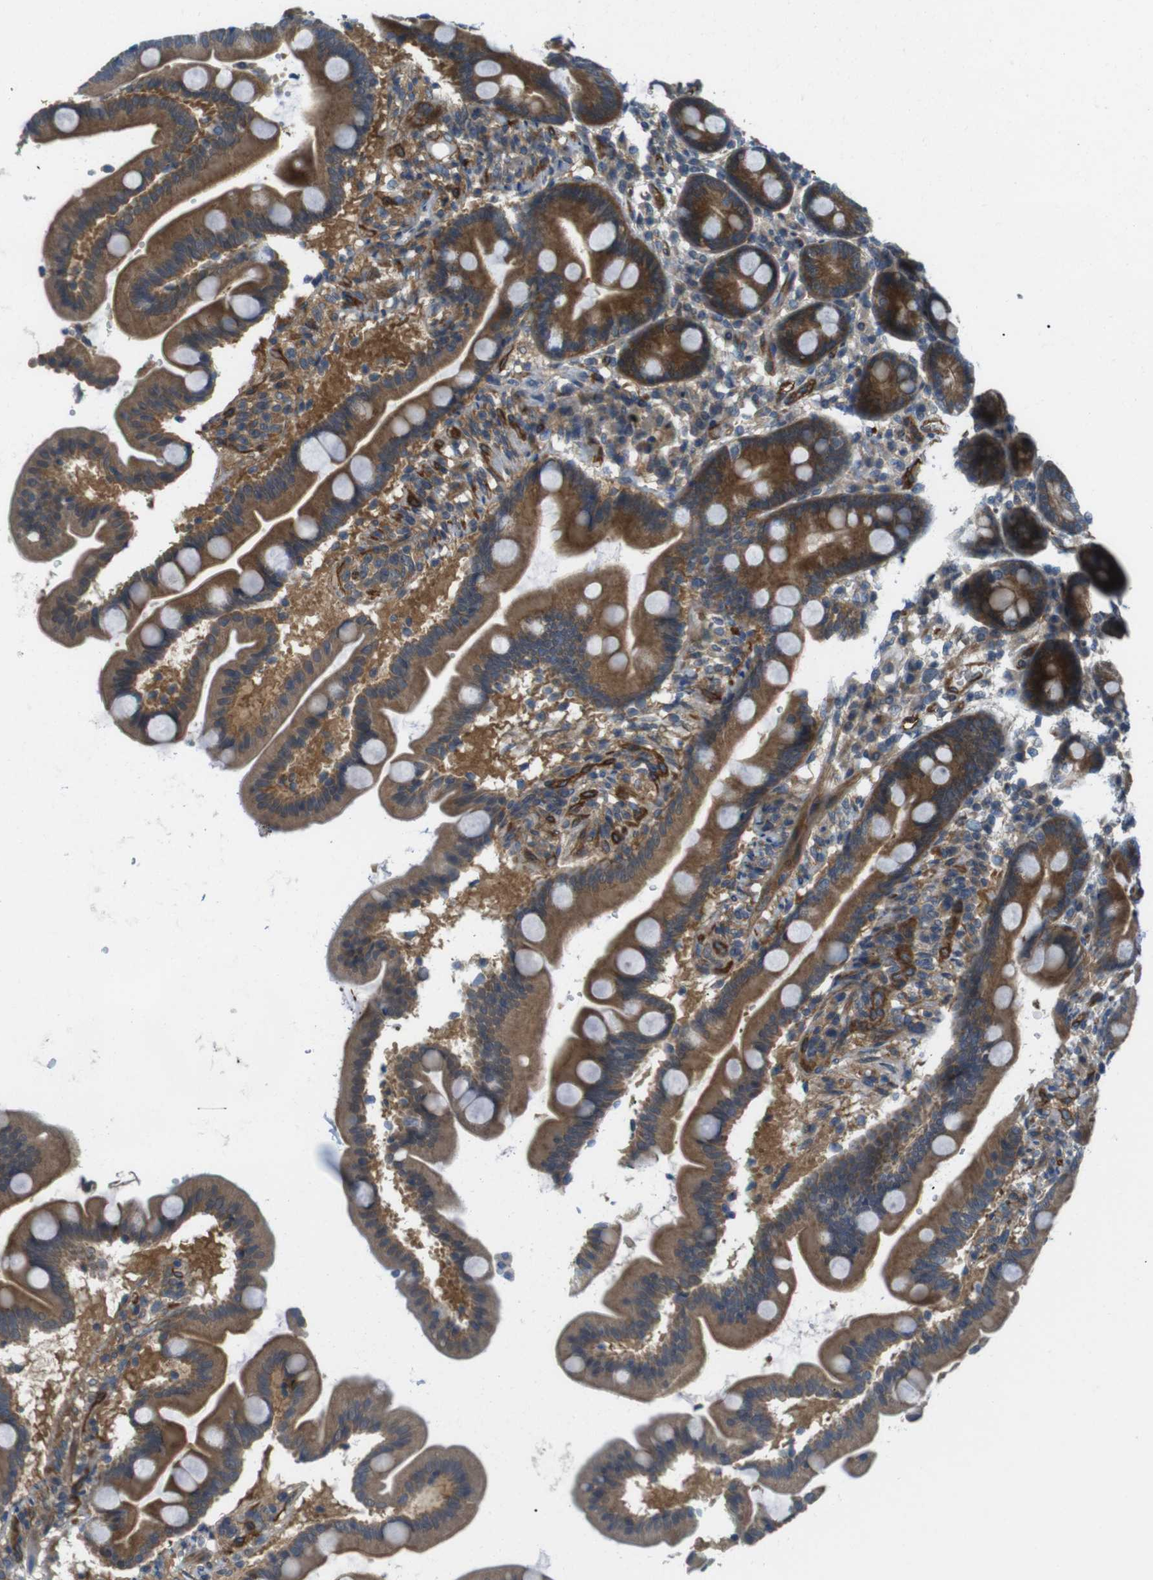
{"staining": {"intensity": "moderate", "quantity": ">75%", "location": "cytoplasmic/membranous"}, "tissue": "duodenum", "cell_type": "Glandular cells", "image_type": "normal", "snomed": [{"axis": "morphology", "description": "Normal tissue, NOS"}, {"axis": "topography", "description": "Duodenum"}], "caption": "Glandular cells demonstrate medium levels of moderate cytoplasmic/membranous expression in about >75% of cells in unremarkable duodenum. (Stains: DAB in brown, nuclei in blue, Microscopy: brightfield microscopy at high magnification).", "gene": "TSC1", "patient": {"sex": "male", "age": 54}}